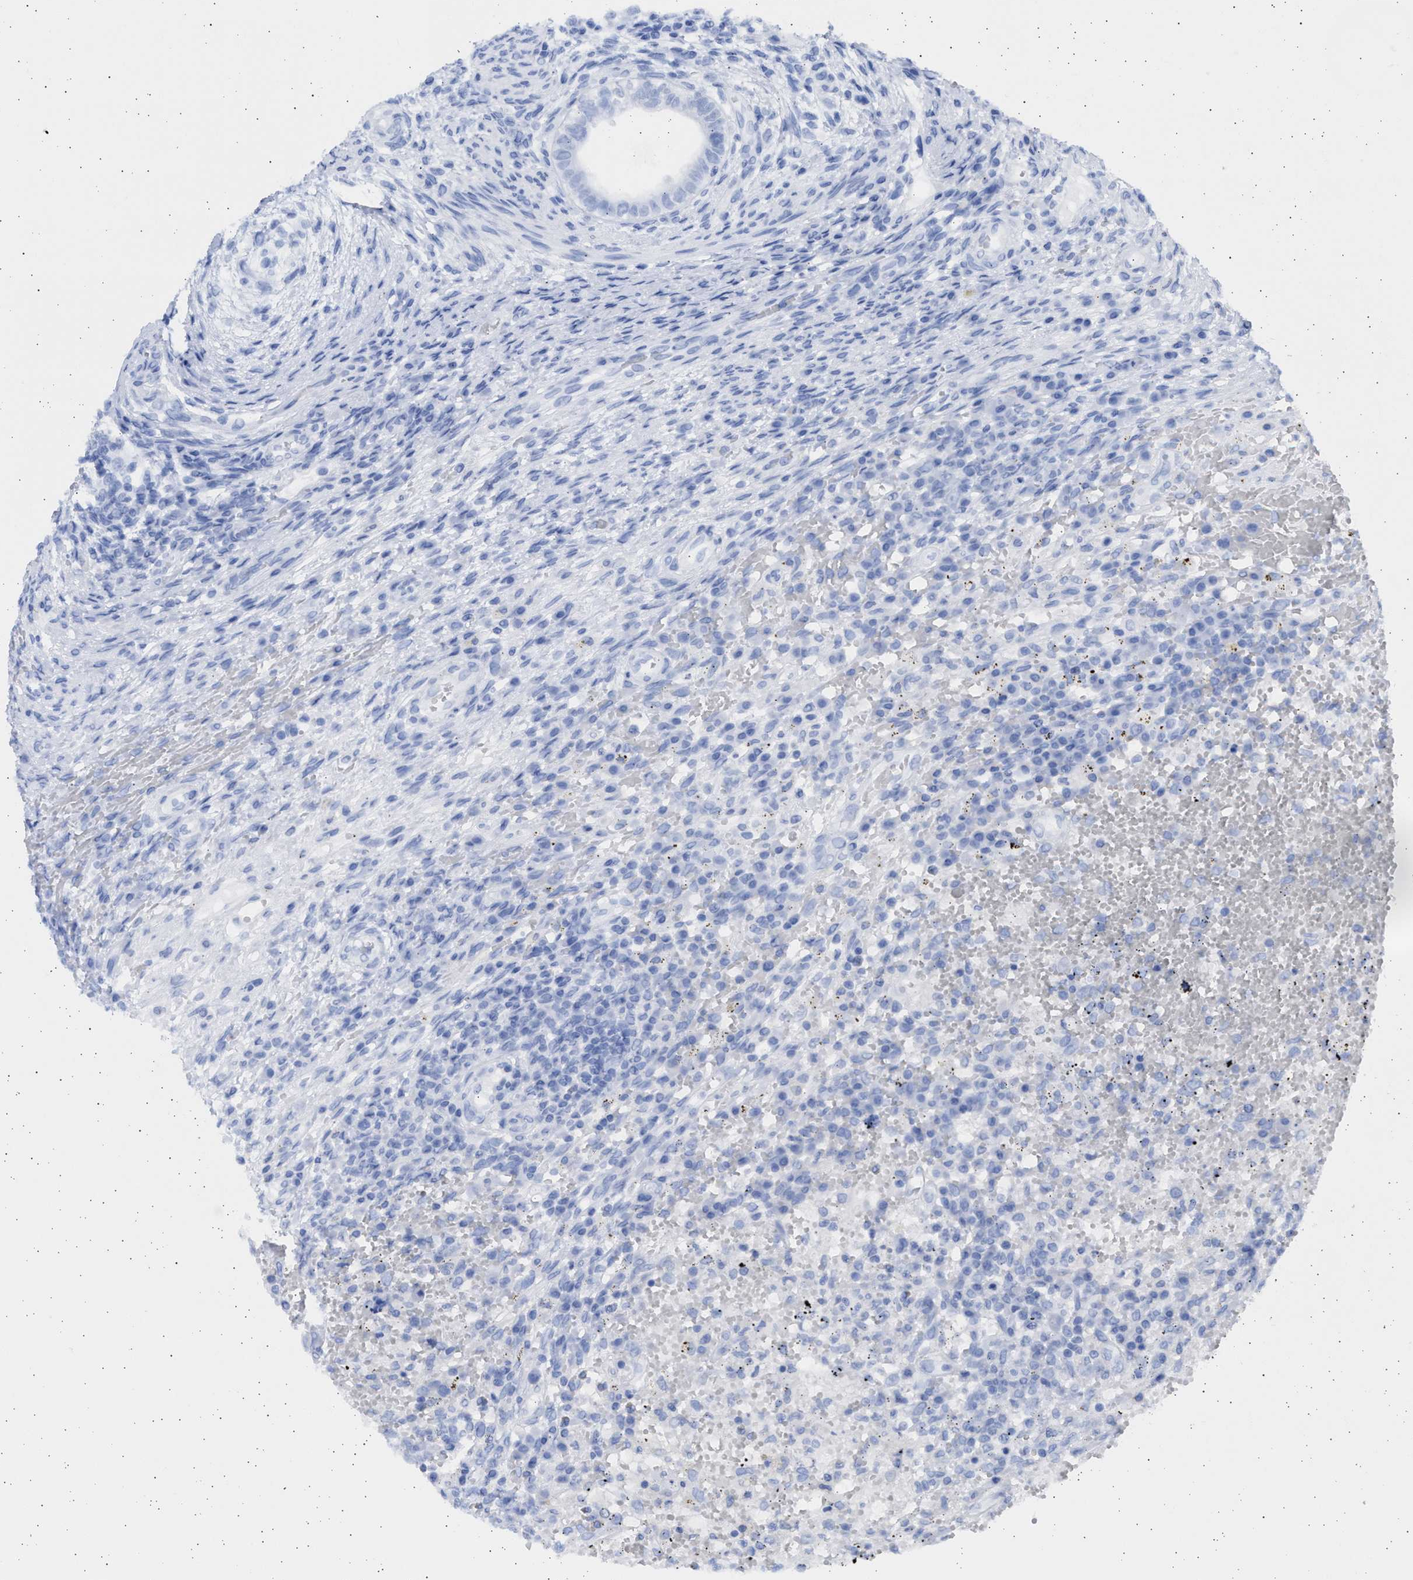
{"staining": {"intensity": "negative", "quantity": "none", "location": "none"}, "tissue": "testis cancer", "cell_type": "Tumor cells", "image_type": "cancer", "snomed": [{"axis": "morphology", "description": "Carcinoma, Embryonal, NOS"}, {"axis": "topography", "description": "Testis"}], "caption": "Tumor cells show no significant protein expression in testis embryonal carcinoma.", "gene": "ALDOC", "patient": {"sex": "male", "age": 26}}